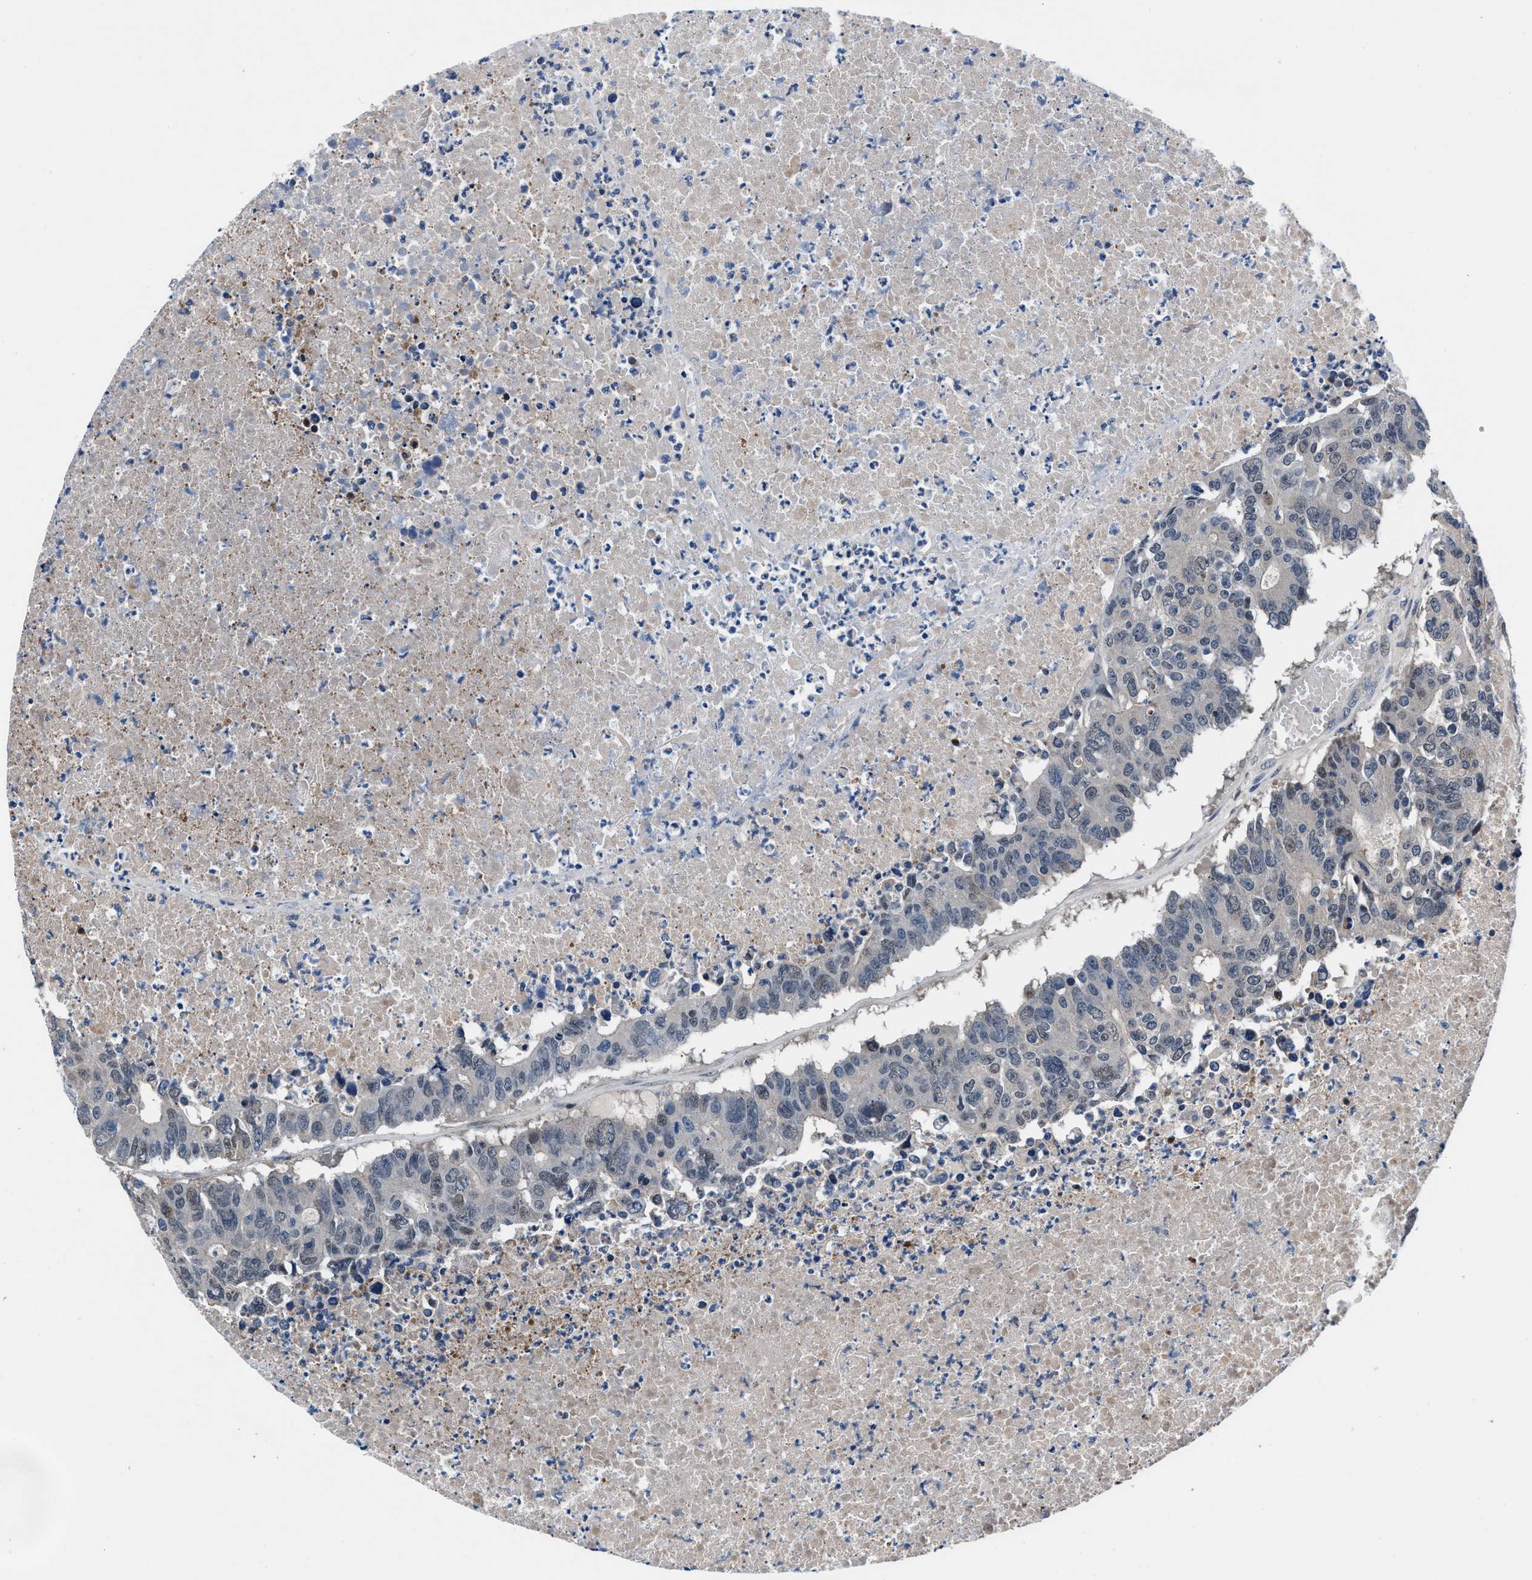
{"staining": {"intensity": "weak", "quantity": "<25%", "location": "cytoplasmic/membranous"}, "tissue": "colorectal cancer", "cell_type": "Tumor cells", "image_type": "cancer", "snomed": [{"axis": "morphology", "description": "Adenocarcinoma, NOS"}, {"axis": "topography", "description": "Colon"}], "caption": "The immunohistochemistry (IHC) image has no significant staining in tumor cells of colorectal adenocarcinoma tissue.", "gene": "PRPSAP2", "patient": {"sex": "male", "age": 87}}